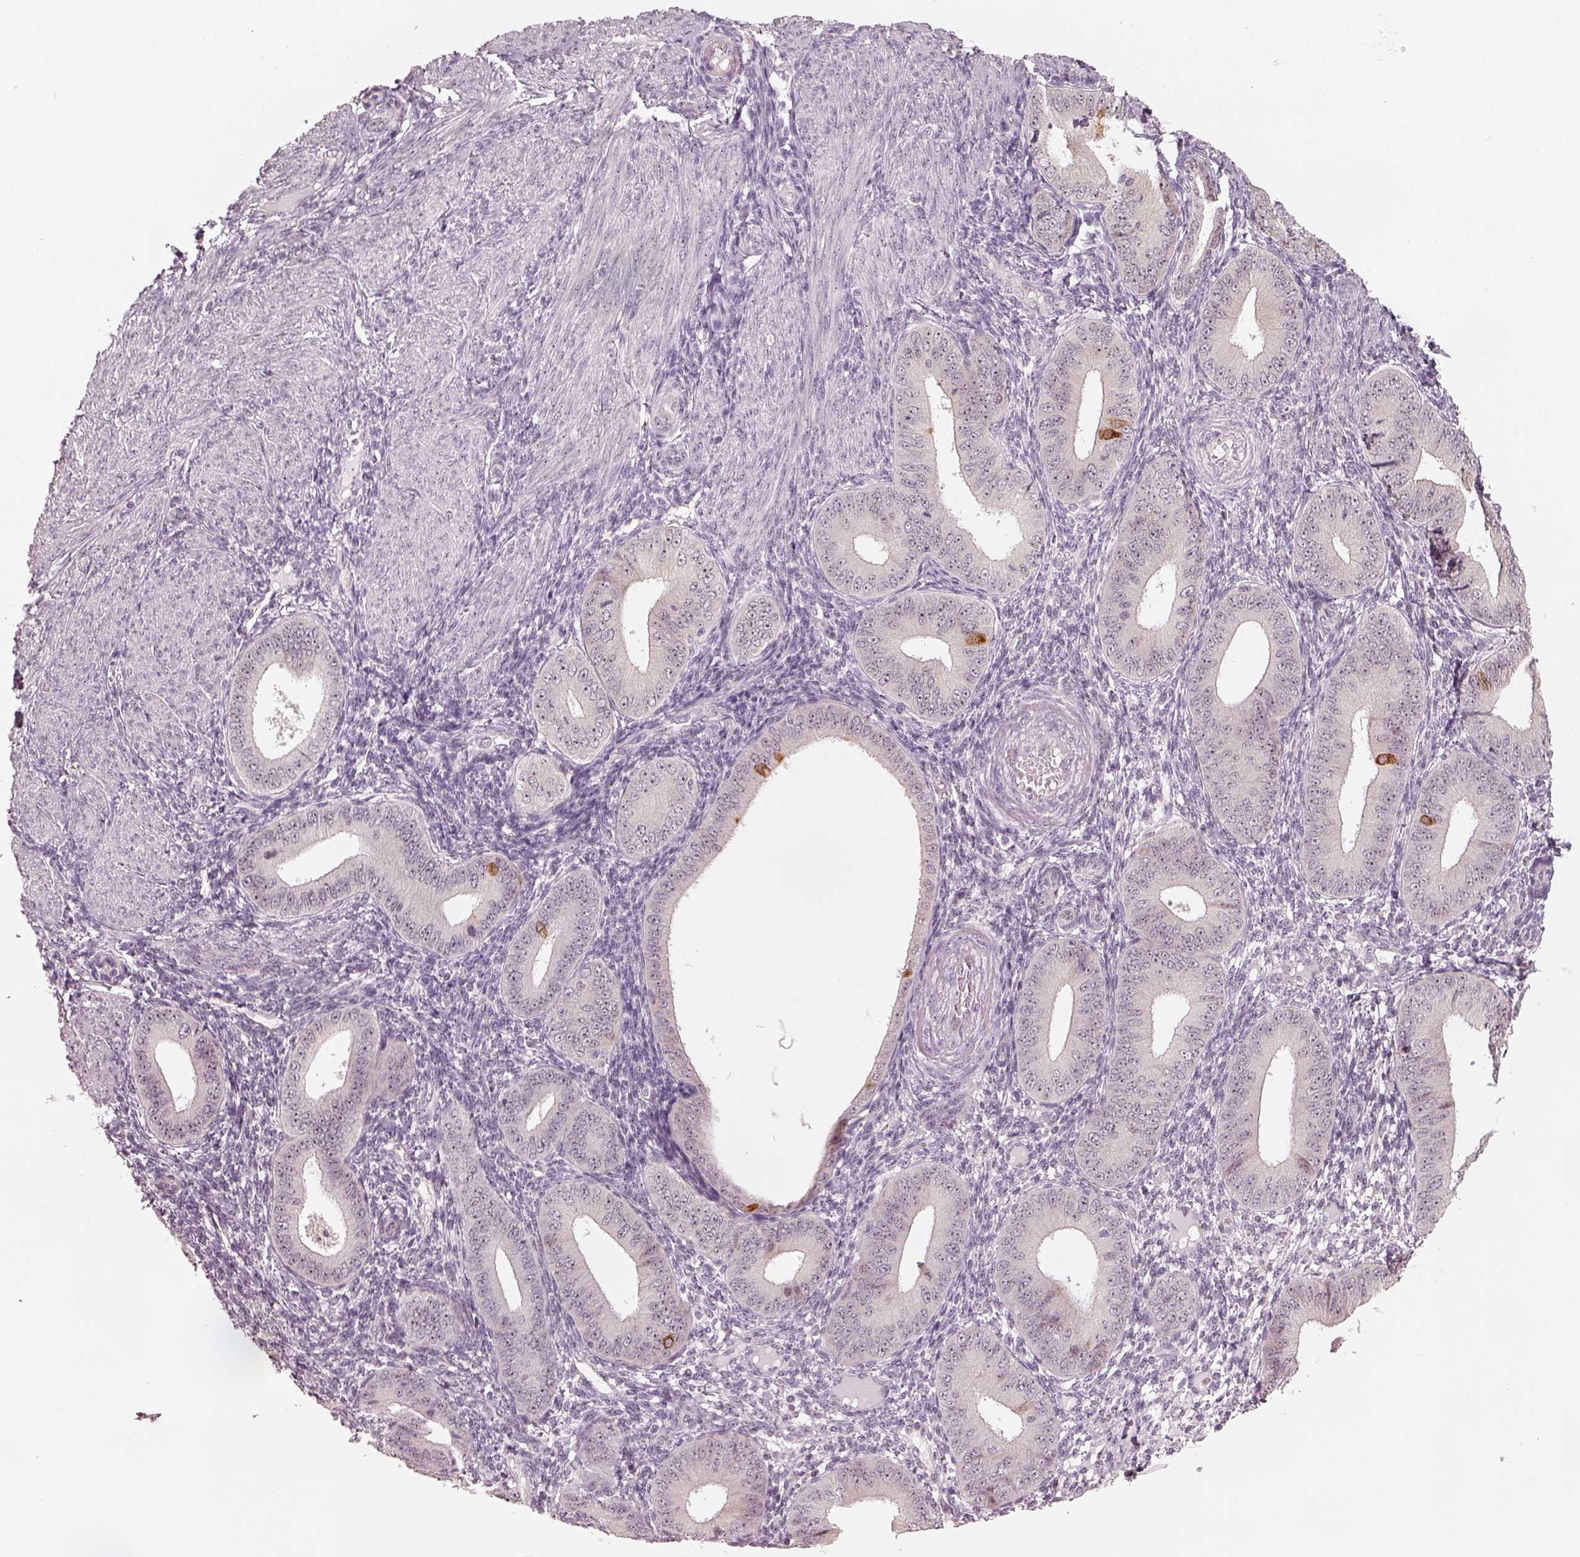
{"staining": {"intensity": "negative", "quantity": "none", "location": "none"}, "tissue": "endometrium", "cell_type": "Cells in endometrial stroma", "image_type": "normal", "snomed": [{"axis": "morphology", "description": "Normal tissue, NOS"}, {"axis": "topography", "description": "Endometrium"}], "caption": "An immunohistochemistry (IHC) micrograph of unremarkable endometrium is shown. There is no staining in cells in endometrial stroma of endometrium. (Brightfield microscopy of DAB (3,3'-diaminobenzidine) immunohistochemistry at high magnification).", "gene": "CDS1", "patient": {"sex": "female", "age": 39}}